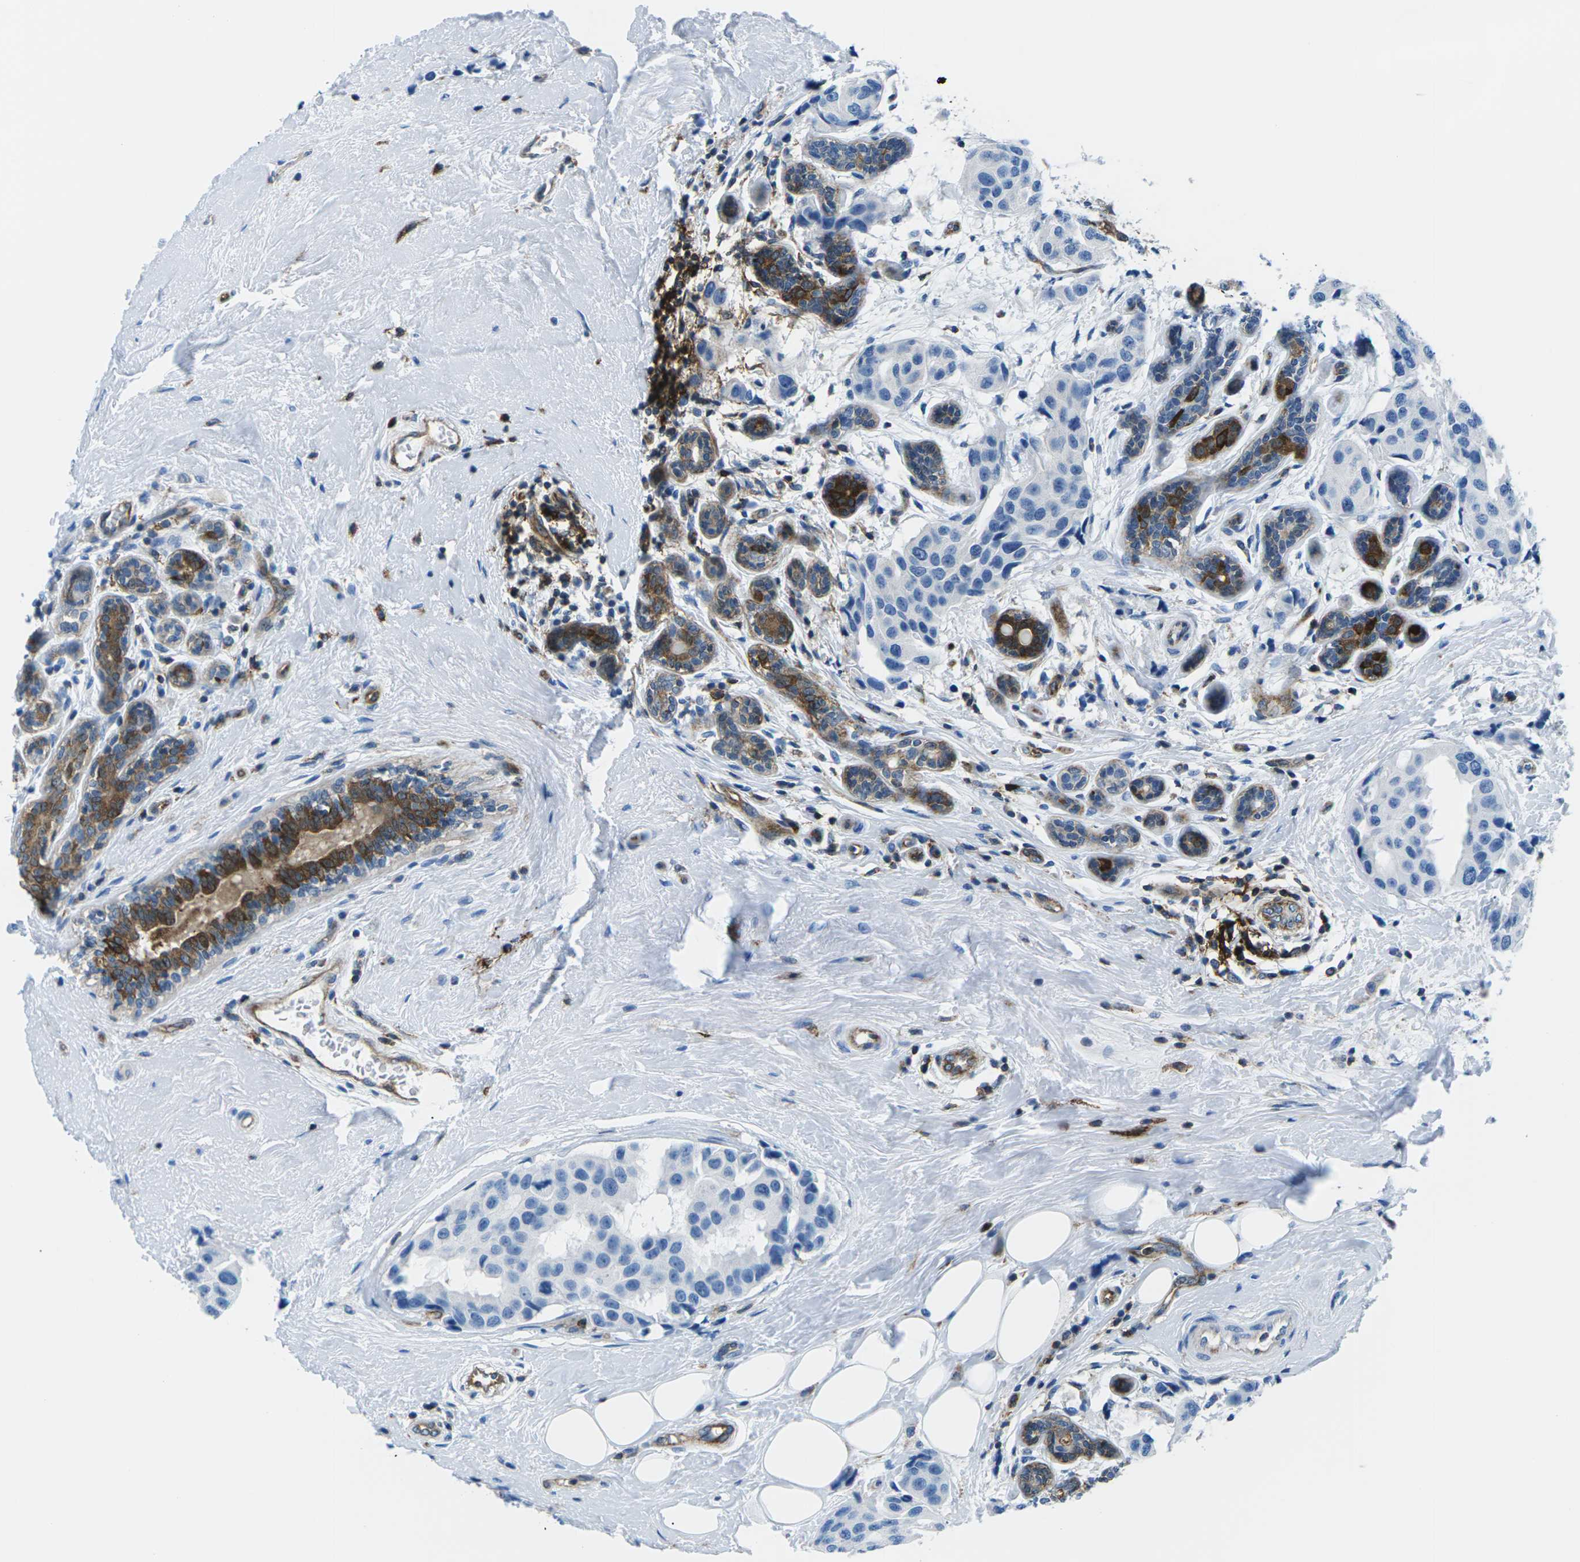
{"staining": {"intensity": "negative", "quantity": "none", "location": "none"}, "tissue": "breast cancer", "cell_type": "Tumor cells", "image_type": "cancer", "snomed": [{"axis": "morphology", "description": "Normal tissue, NOS"}, {"axis": "morphology", "description": "Duct carcinoma"}, {"axis": "topography", "description": "Breast"}], "caption": "High magnification brightfield microscopy of invasive ductal carcinoma (breast) stained with DAB (brown) and counterstained with hematoxylin (blue): tumor cells show no significant staining.", "gene": "SOCS4", "patient": {"sex": "female", "age": 39}}